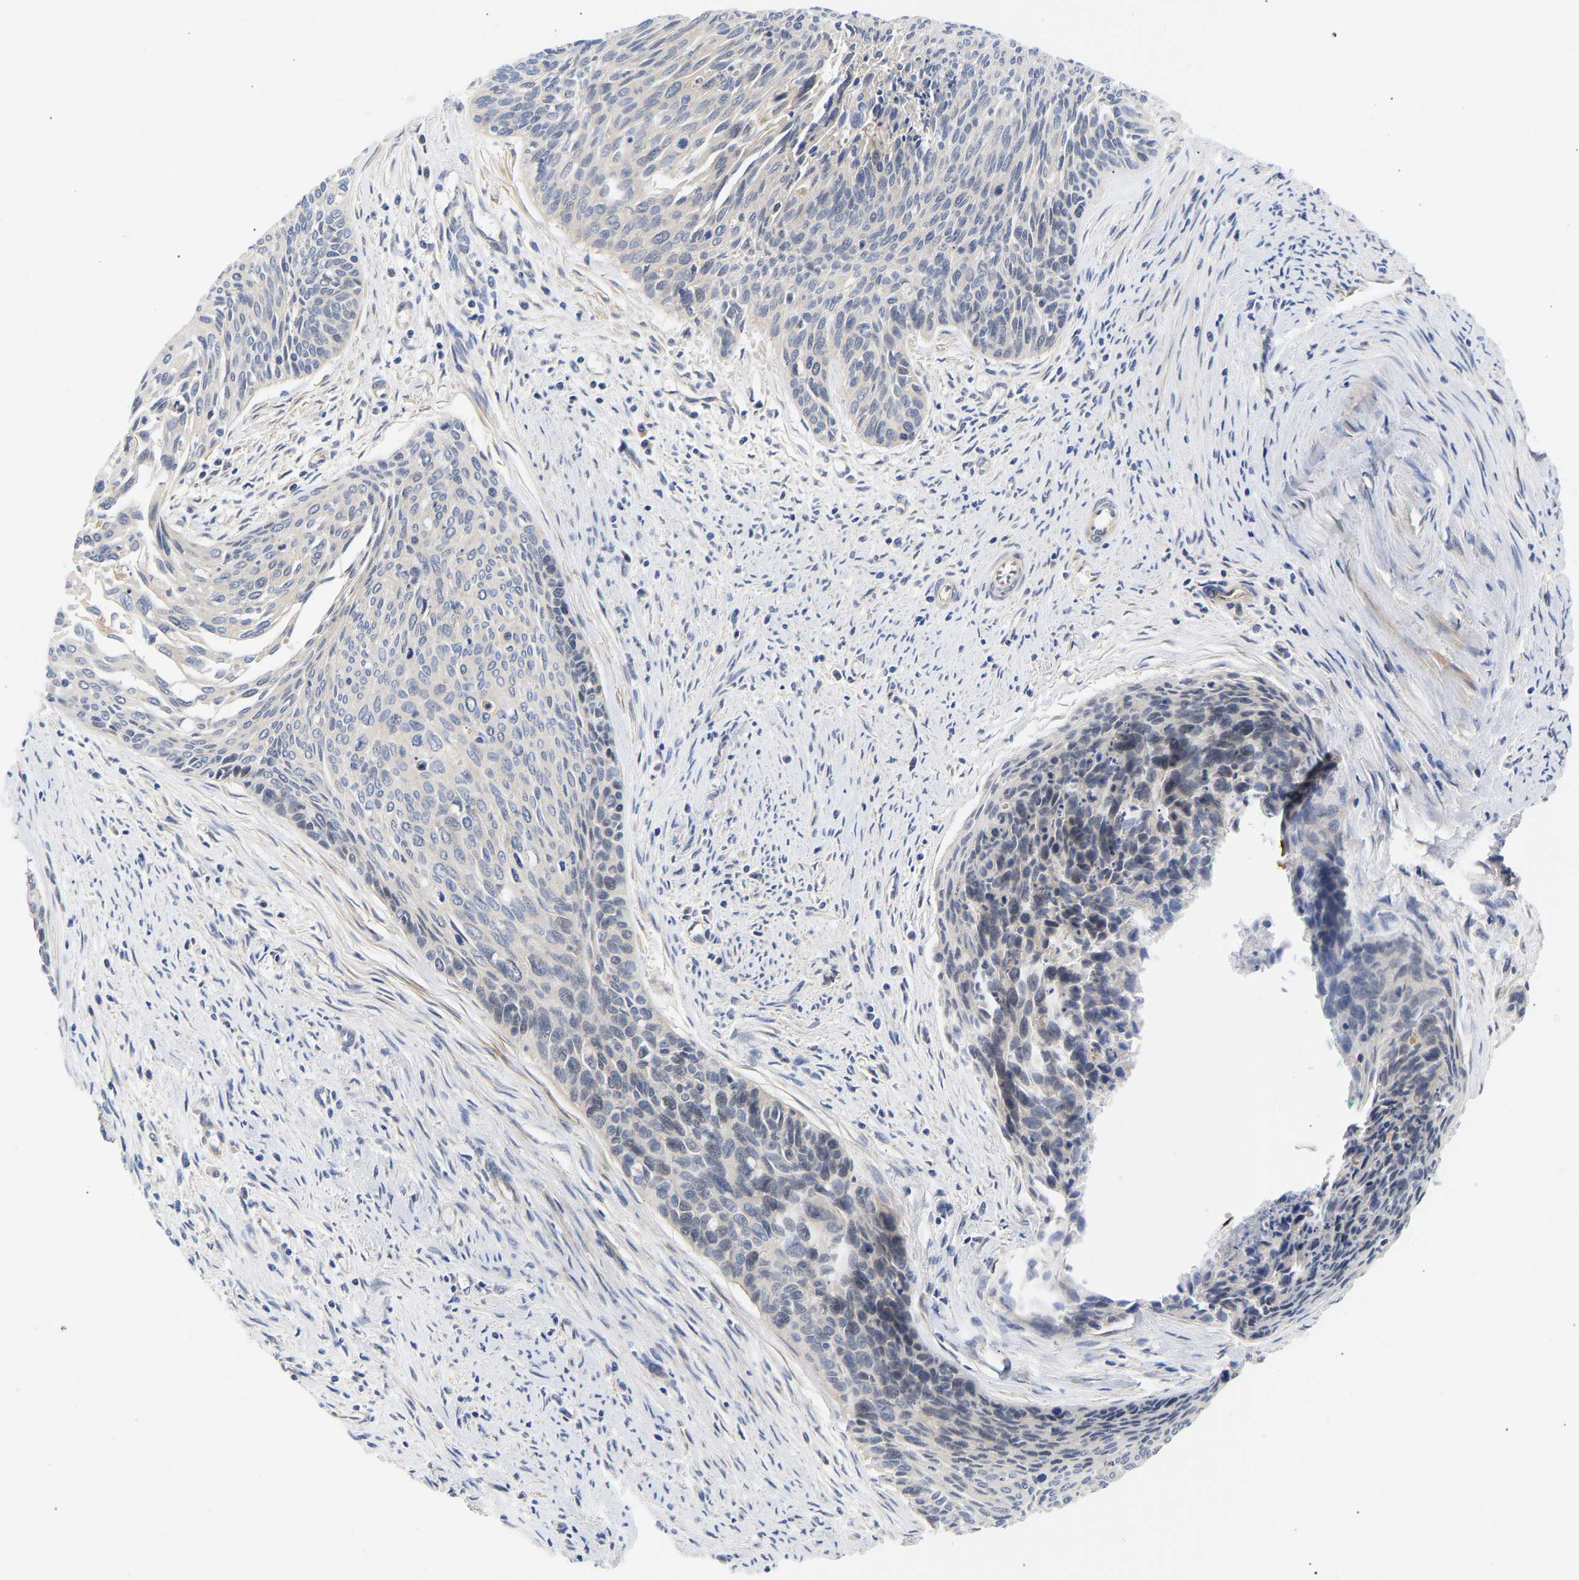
{"staining": {"intensity": "negative", "quantity": "none", "location": "none"}, "tissue": "cervical cancer", "cell_type": "Tumor cells", "image_type": "cancer", "snomed": [{"axis": "morphology", "description": "Squamous cell carcinoma, NOS"}, {"axis": "topography", "description": "Cervix"}], "caption": "A micrograph of cervical cancer stained for a protein displays no brown staining in tumor cells.", "gene": "KASH5", "patient": {"sex": "female", "age": 55}}